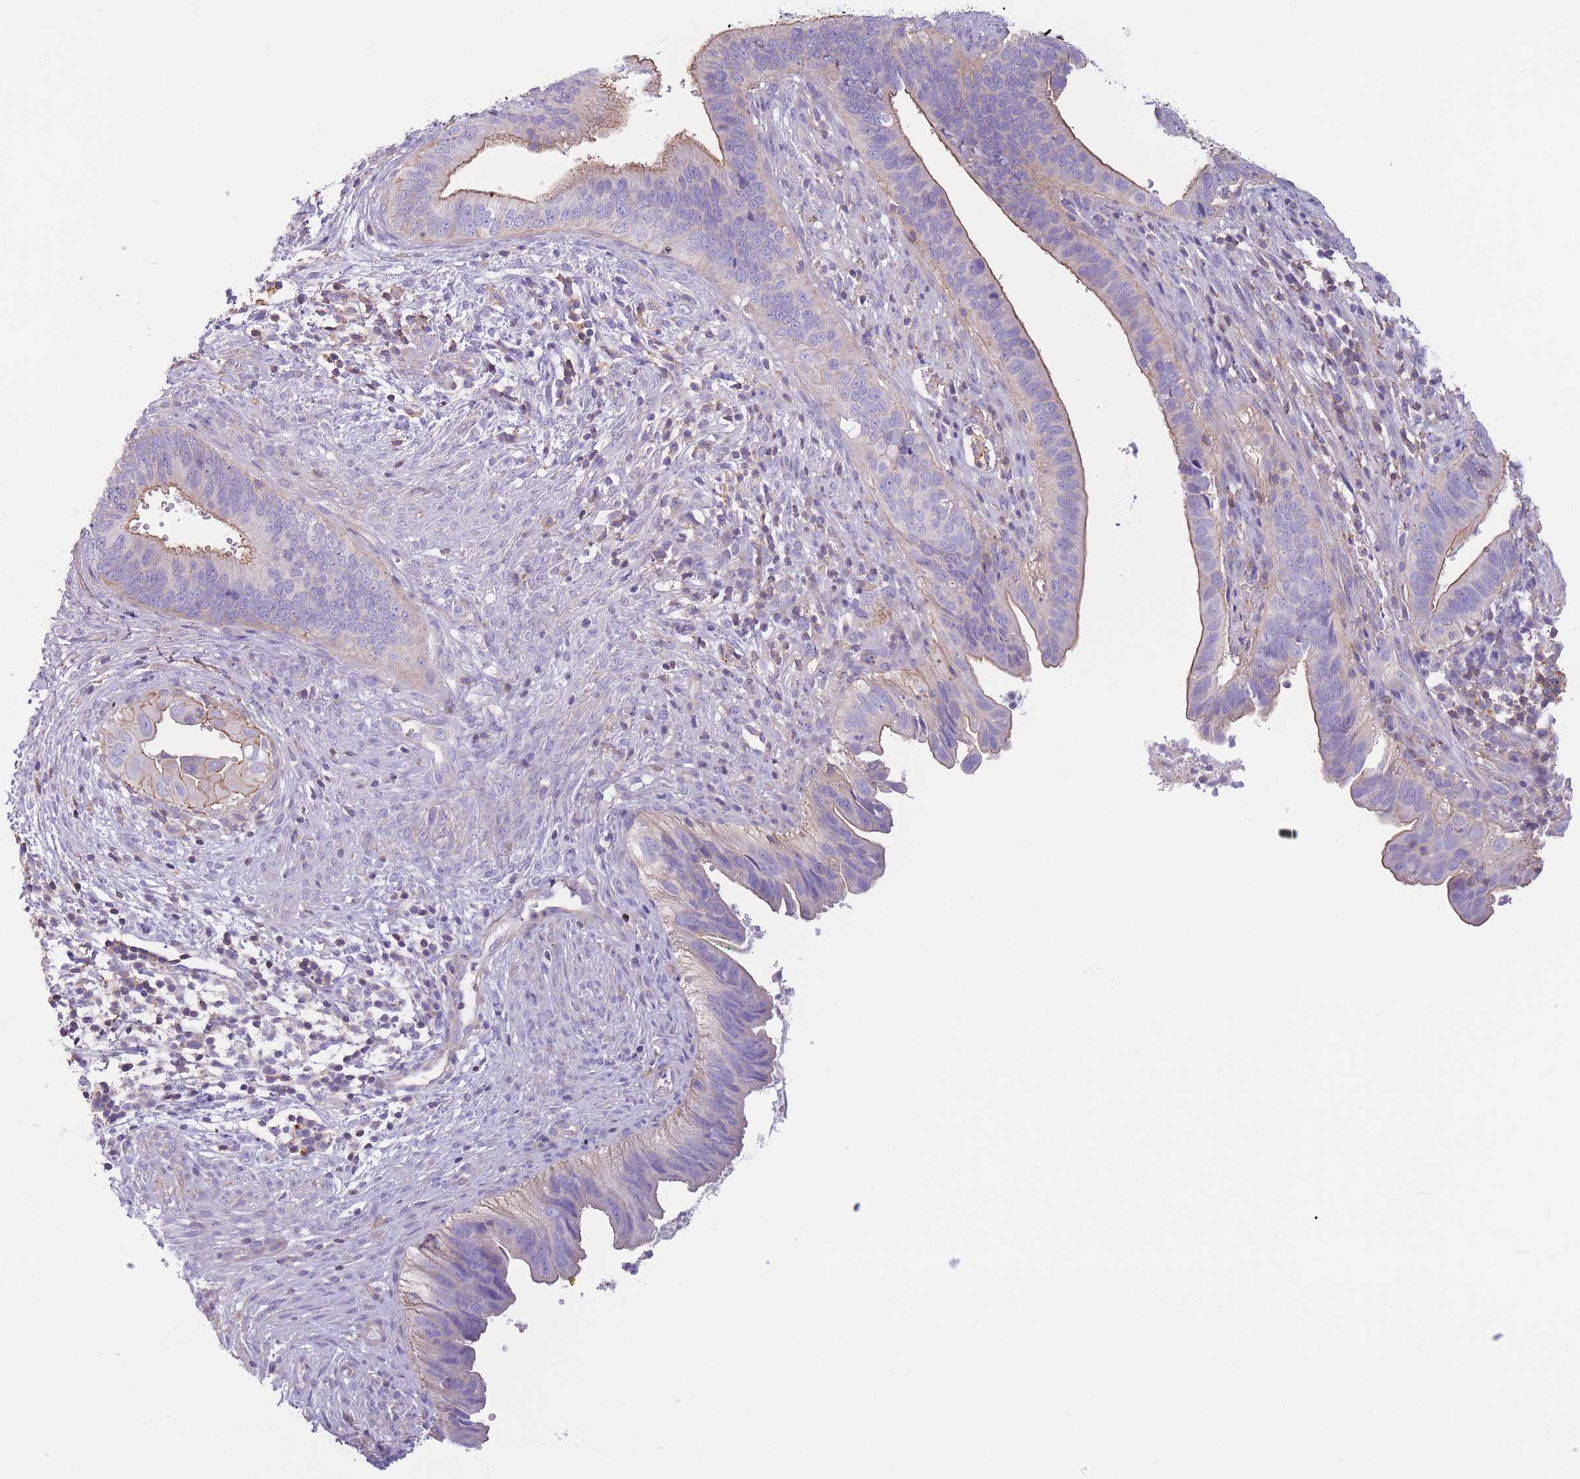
{"staining": {"intensity": "weak", "quantity": "25%-75%", "location": "cytoplasmic/membranous"}, "tissue": "cervical cancer", "cell_type": "Tumor cells", "image_type": "cancer", "snomed": [{"axis": "morphology", "description": "Adenocarcinoma, NOS"}, {"axis": "topography", "description": "Cervix"}], "caption": "The histopathology image reveals a brown stain indicating the presence of a protein in the cytoplasmic/membranous of tumor cells in cervical cancer.", "gene": "PDHA1", "patient": {"sex": "female", "age": 42}}